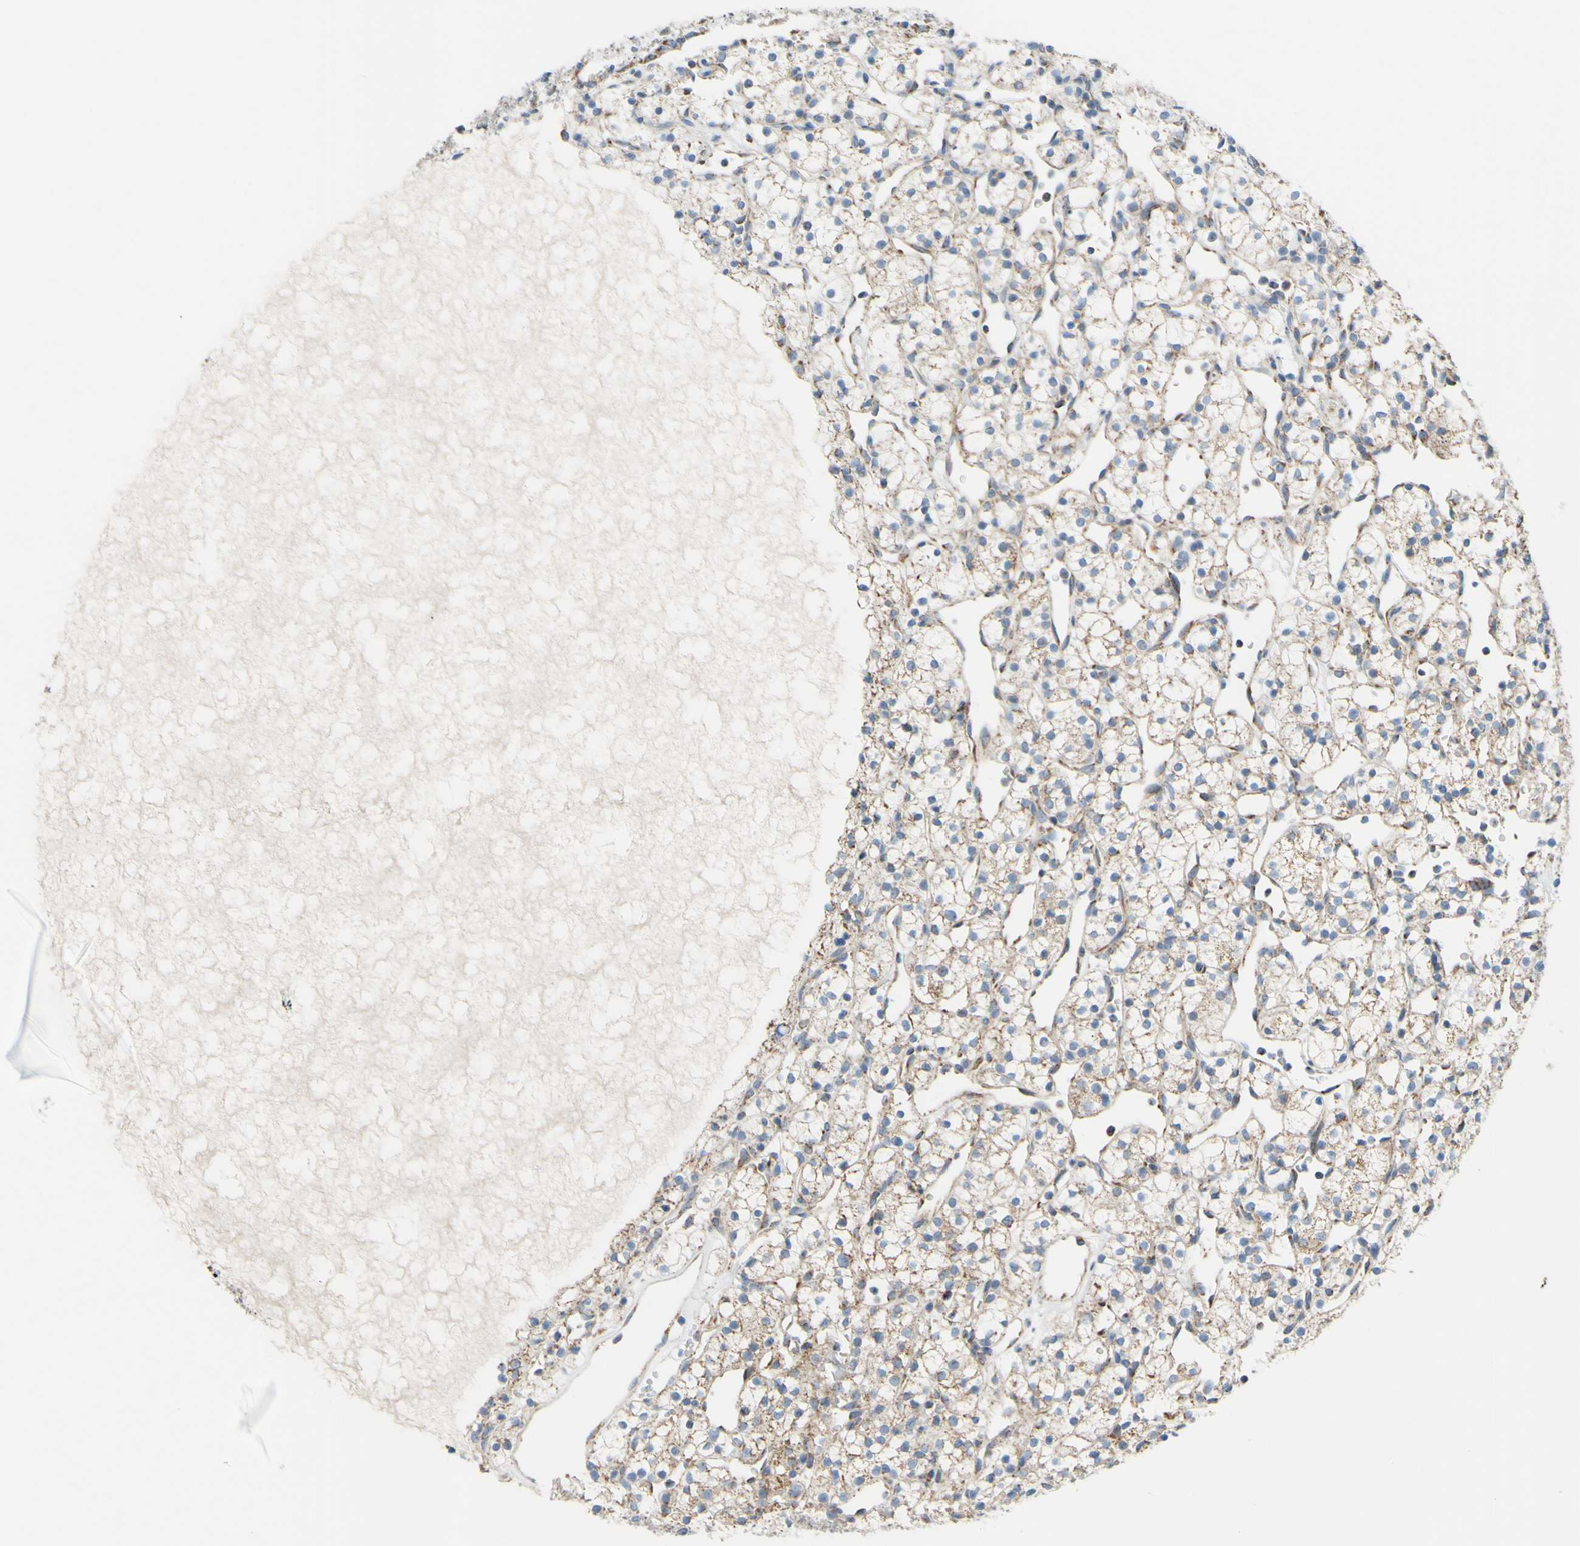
{"staining": {"intensity": "weak", "quantity": "25%-75%", "location": "cytoplasmic/membranous"}, "tissue": "renal cancer", "cell_type": "Tumor cells", "image_type": "cancer", "snomed": [{"axis": "morphology", "description": "Adenocarcinoma, NOS"}, {"axis": "topography", "description": "Kidney"}], "caption": "Protein analysis of renal cancer (adenocarcinoma) tissue shows weak cytoplasmic/membranous expression in about 25%-75% of tumor cells. Immunohistochemistry (ihc) stains the protein of interest in brown and the nuclei are stained blue.", "gene": "GLT8D1", "patient": {"sex": "female", "age": 60}}